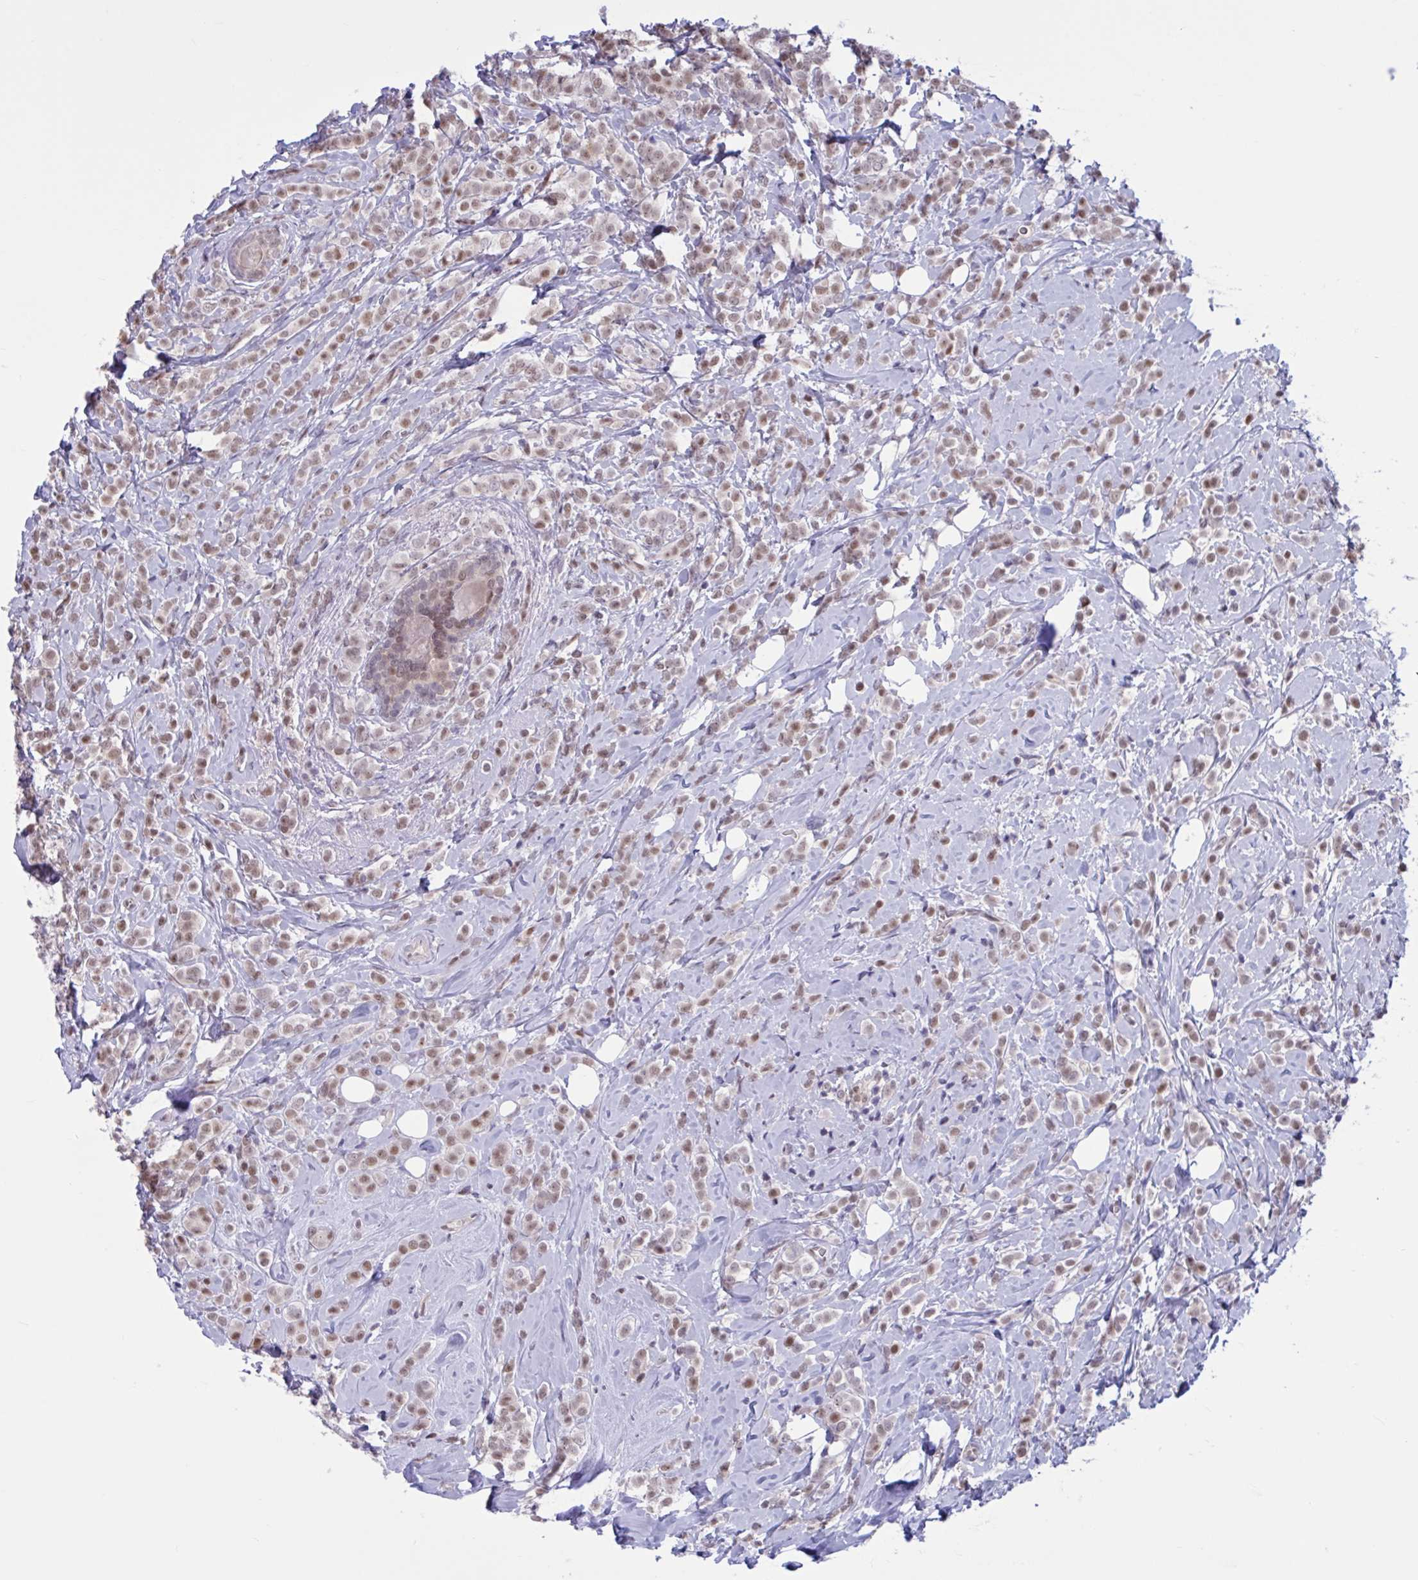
{"staining": {"intensity": "weak", "quantity": ">75%", "location": "nuclear"}, "tissue": "breast cancer", "cell_type": "Tumor cells", "image_type": "cancer", "snomed": [{"axis": "morphology", "description": "Lobular carcinoma"}, {"axis": "topography", "description": "Breast"}], "caption": "Lobular carcinoma (breast) was stained to show a protein in brown. There is low levels of weak nuclear expression in about >75% of tumor cells.", "gene": "RBL1", "patient": {"sex": "female", "age": 49}}